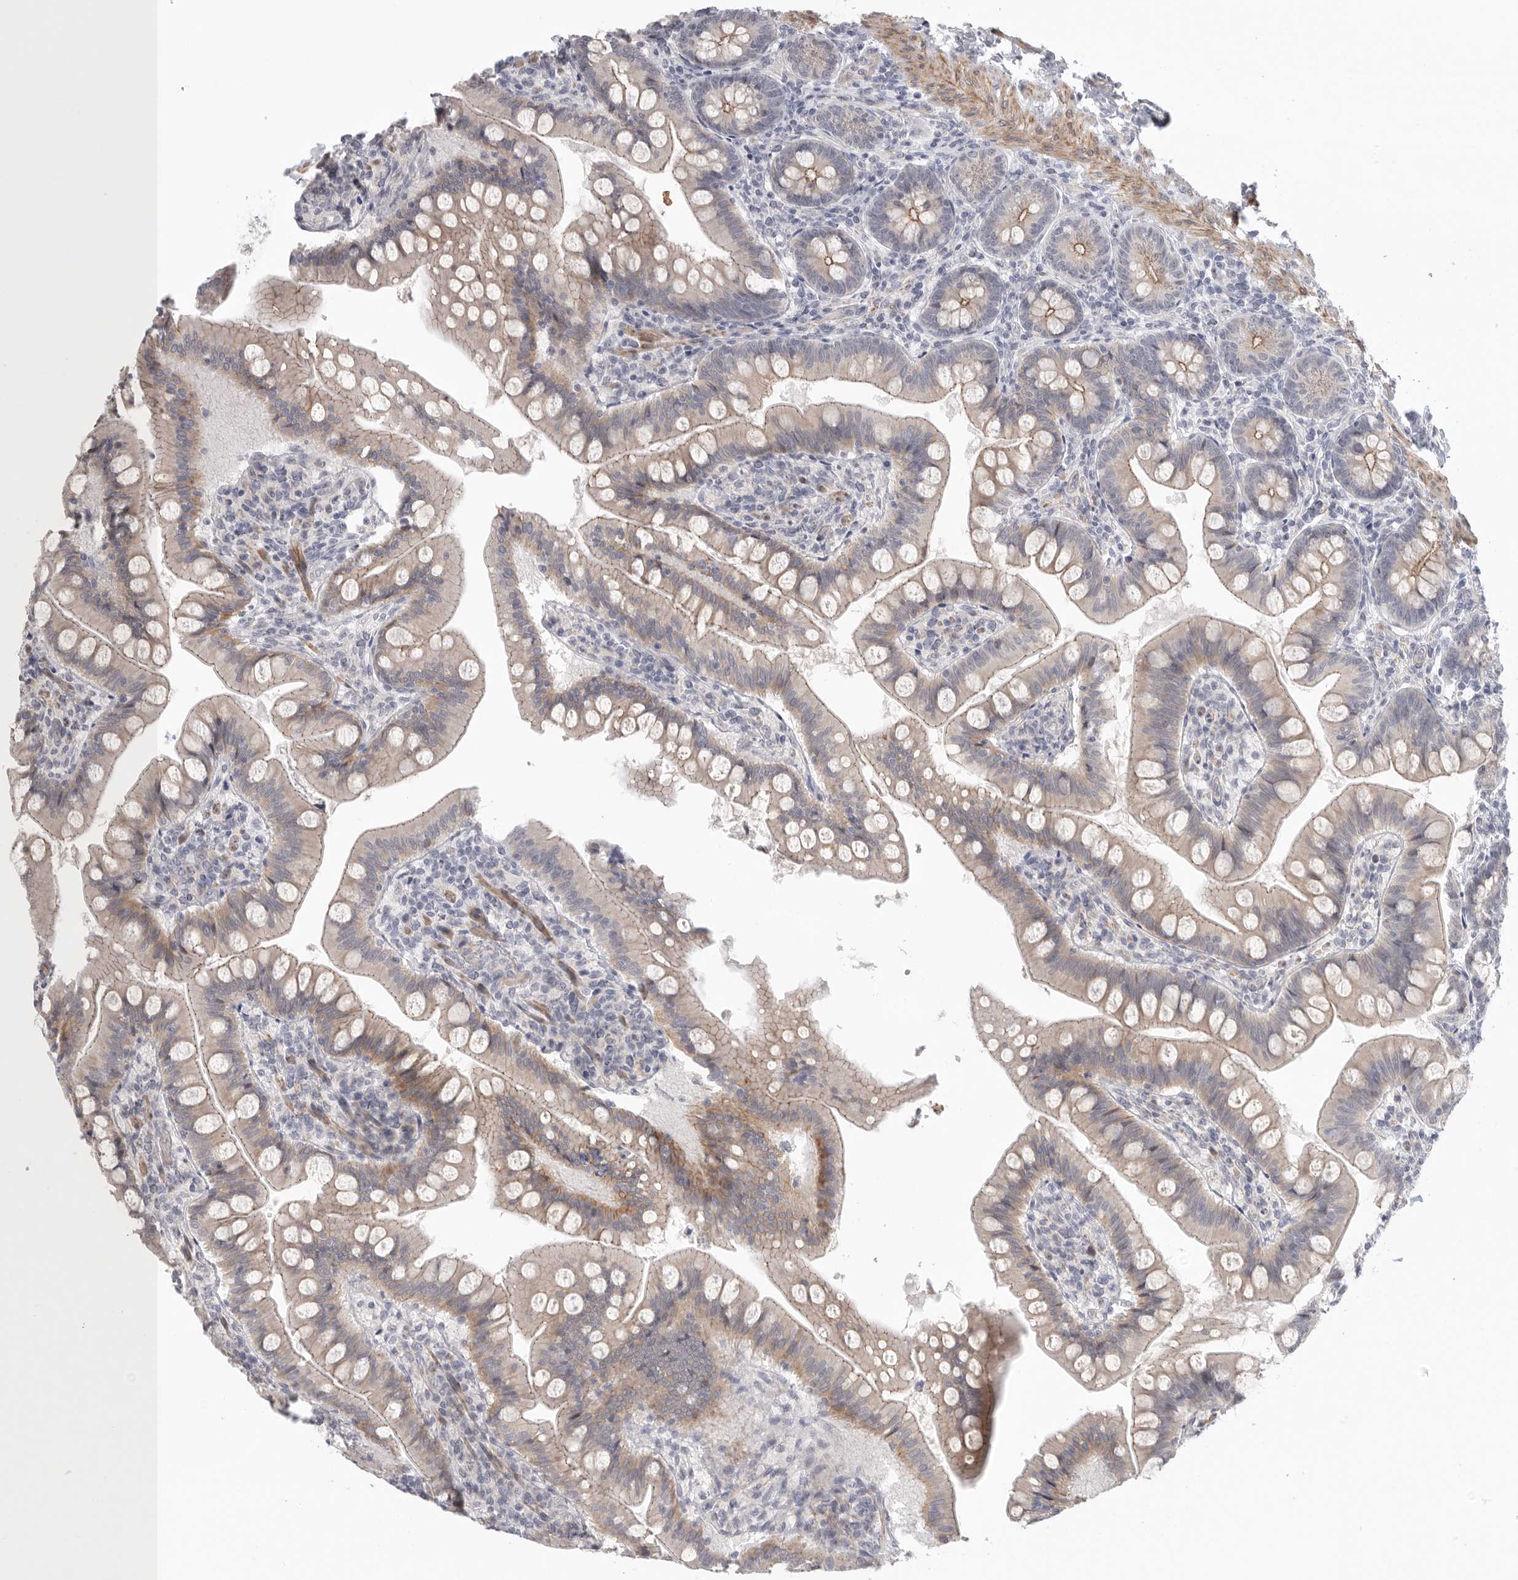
{"staining": {"intensity": "weak", "quantity": "25%-75%", "location": "cytoplasmic/membranous"}, "tissue": "small intestine", "cell_type": "Glandular cells", "image_type": "normal", "snomed": [{"axis": "morphology", "description": "Normal tissue, NOS"}, {"axis": "topography", "description": "Small intestine"}], "caption": "This micrograph shows IHC staining of unremarkable small intestine, with low weak cytoplasmic/membranous staining in about 25%-75% of glandular cells.", "gene": "STAB2", "patient": {"sex": "male", "age": 7}}